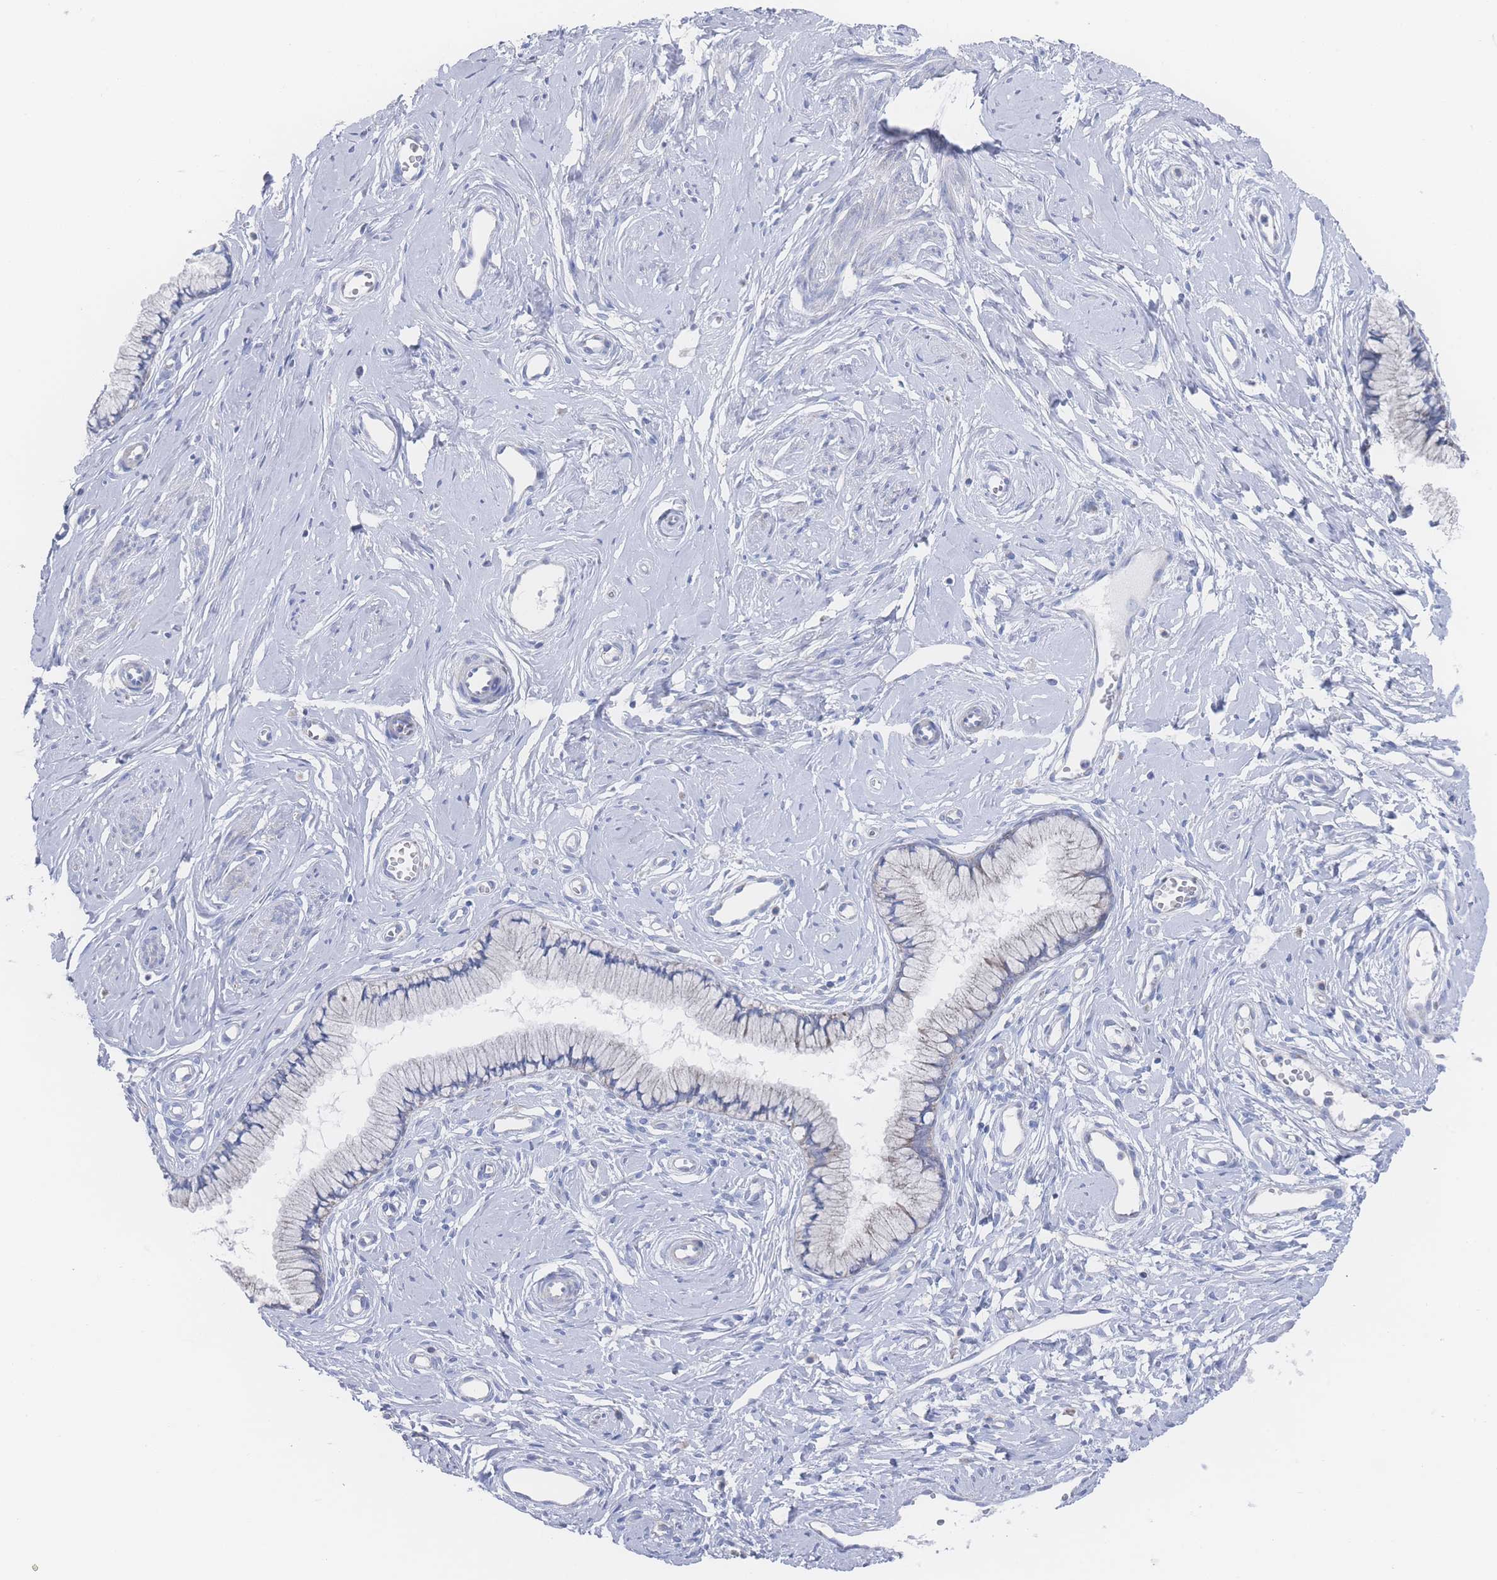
{"staining": {"intensity": "negative", "quantity": "none", "location": "none"}, "tissue": "cervix", "cell_type": "Glandular cells", "image_type": "normal", "snomed": [{"axis": "morphology", "description": "Normal tissue, NOS"}, {"axis": "topography", "description": "Cervix"}], "caption": "There is no significant positivity in glandular cells of cervix. (DAB (3,3'-diaminobenzidine) immunohistochemistry (IHC), high magnification).", "gene": "SNPH", "patient": {"sex": "female", "age": 40}}